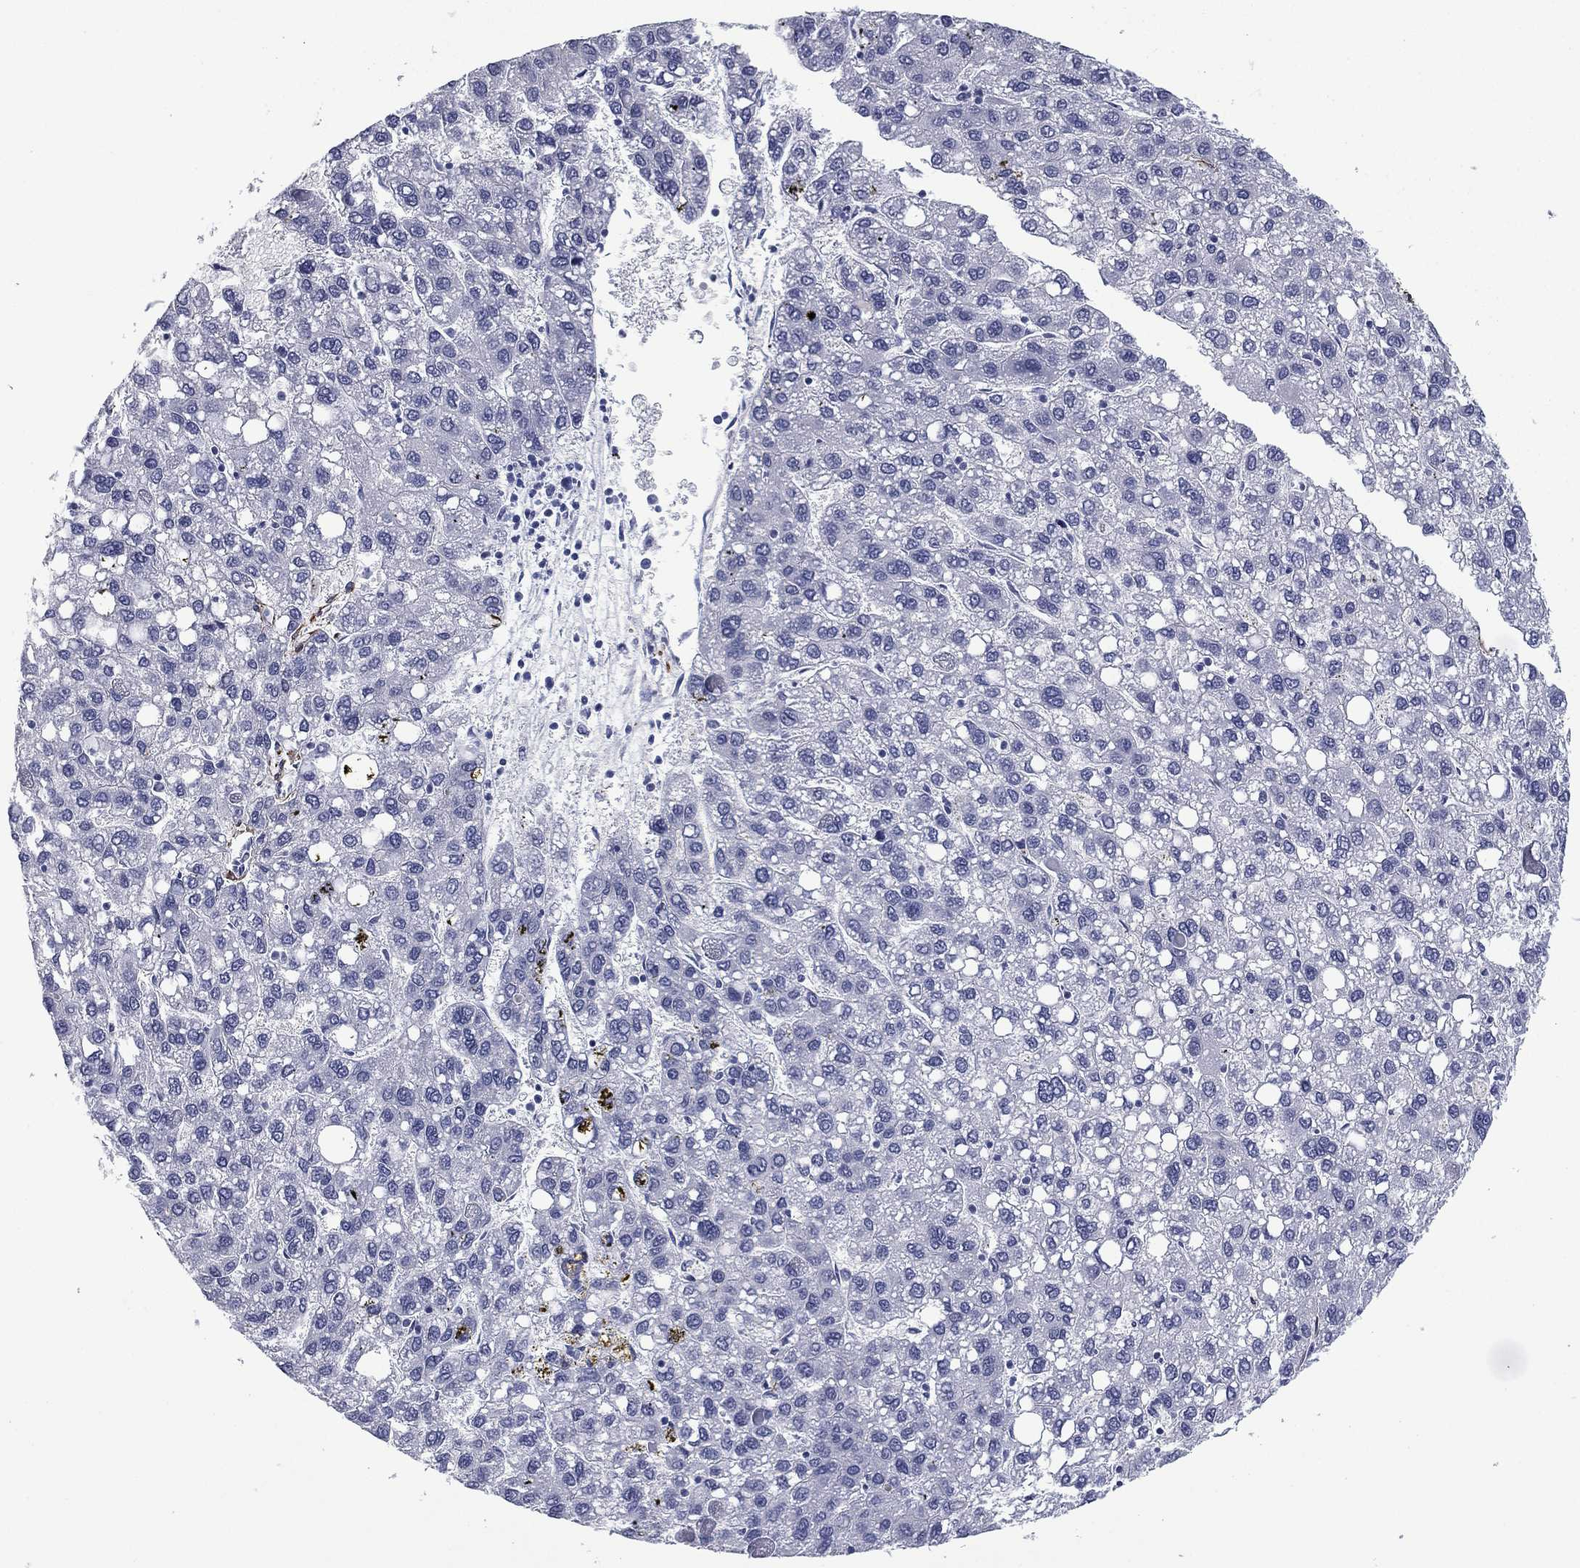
{"staining": {"intensity": "negative", "quantity": "none", "location": "none"}, "tissue": "liver cancer", "cell_type": "Tumor cells", "image_type": "cancer", "snomed": [{"axis": "morphology", "description": "Carcinoma, Hepatocellular, NOS"}, {"axis": "topography", "description": "Liver"}], "caption": "This photomicrograph is of liver cancer (hepatocellular carcinoma) stained with immunohistochemistry to label a protein in brown with the nuclei are counter-stained blue. There is no positivity in tumor cells.", "gene": "CAVIN3", "patient": {"sex": "female", "age": 82}}